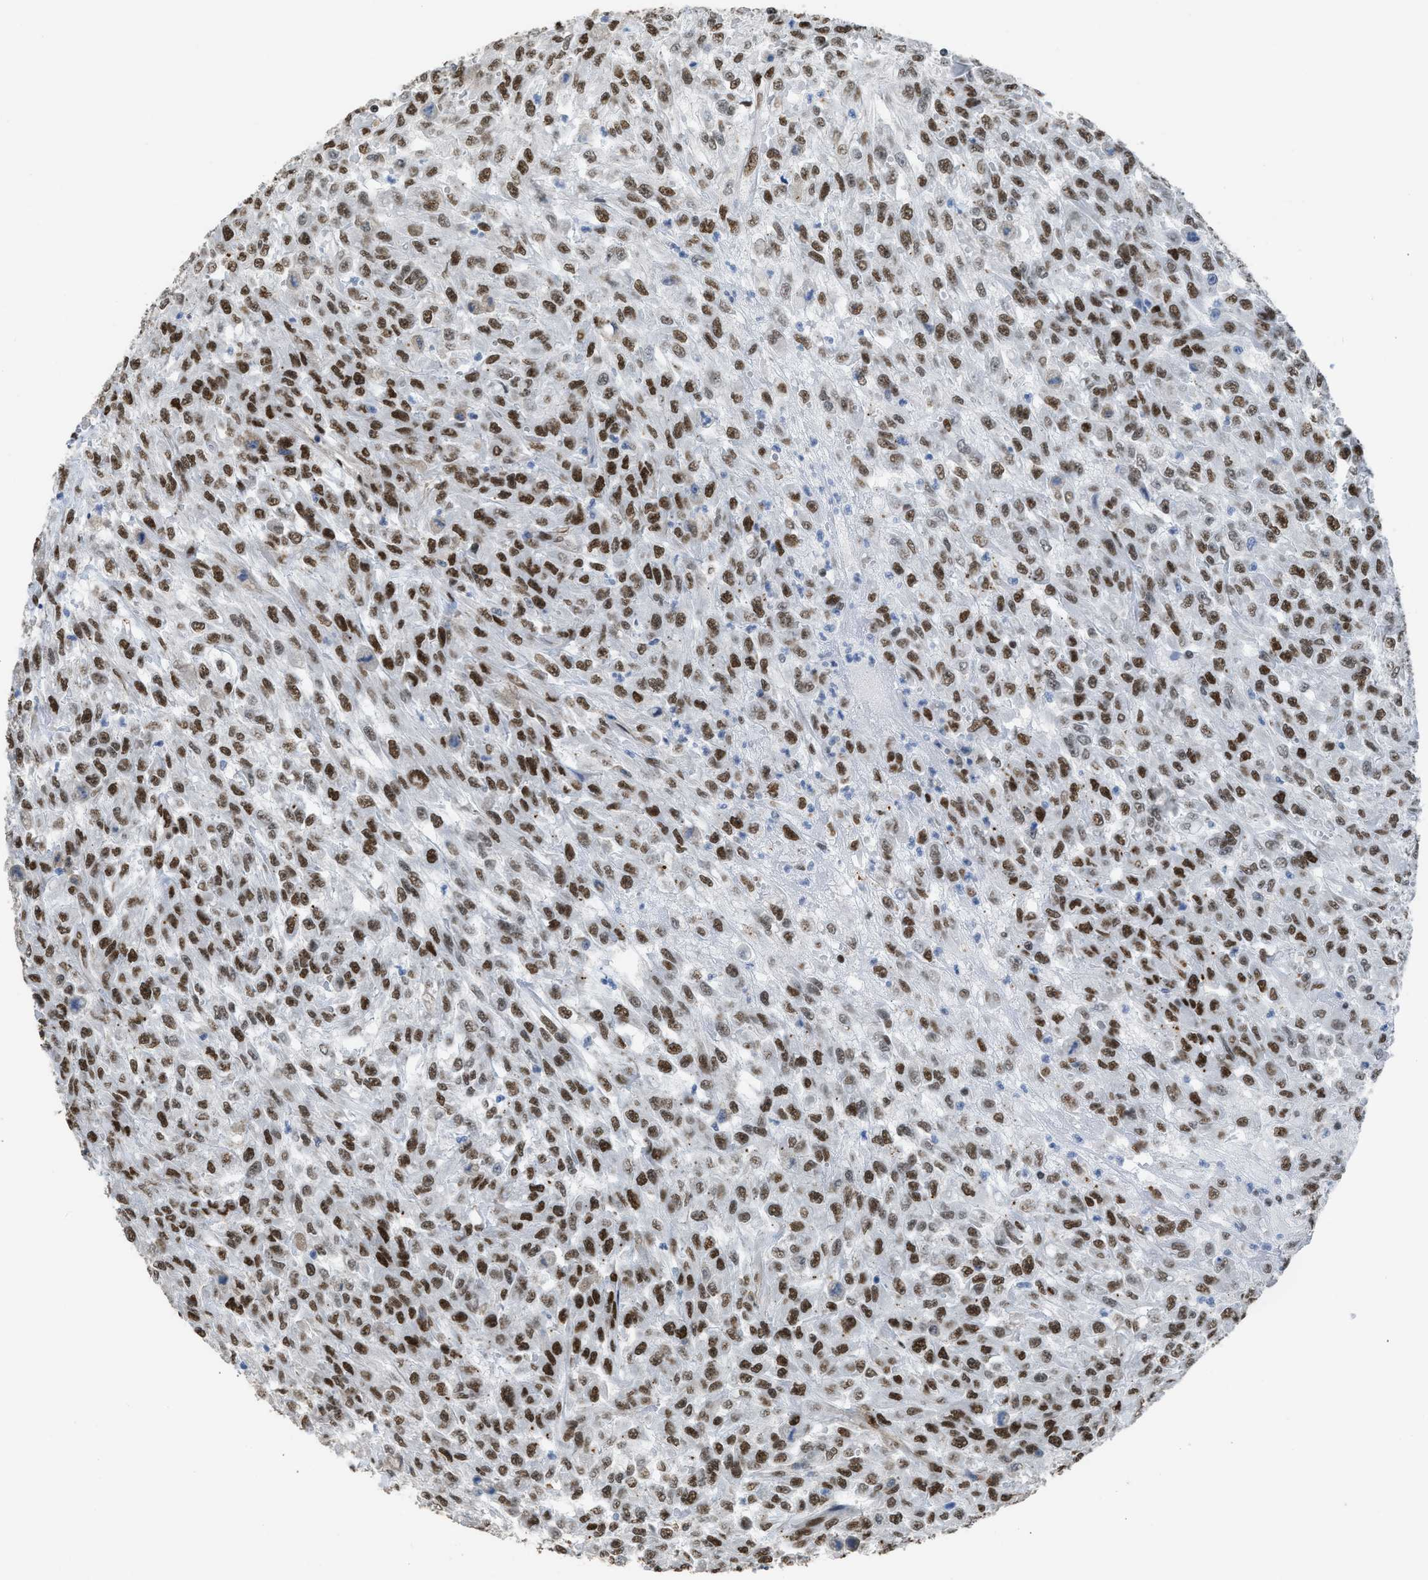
{"staining": {"intensity": "strong", "quantity": ">75%", "location": "nuclear"}, "tissue": "urothelial cancer", "cell_type": "Tumor cells", "image_type": "cancer", "snomed": [{"axis": "morphology", "description": "Urothelial carcinoma, High grade"}, {"axis": "topography", "description": "Urinary bladder"}], "caption": "Urothelial cancer was stained to show a protein in brown. There is high levels of strong nuclear expression in approximately >75% of tumor cells.", "gene": "SCAF4", "patient": {"sex": "male", "age": 46}}